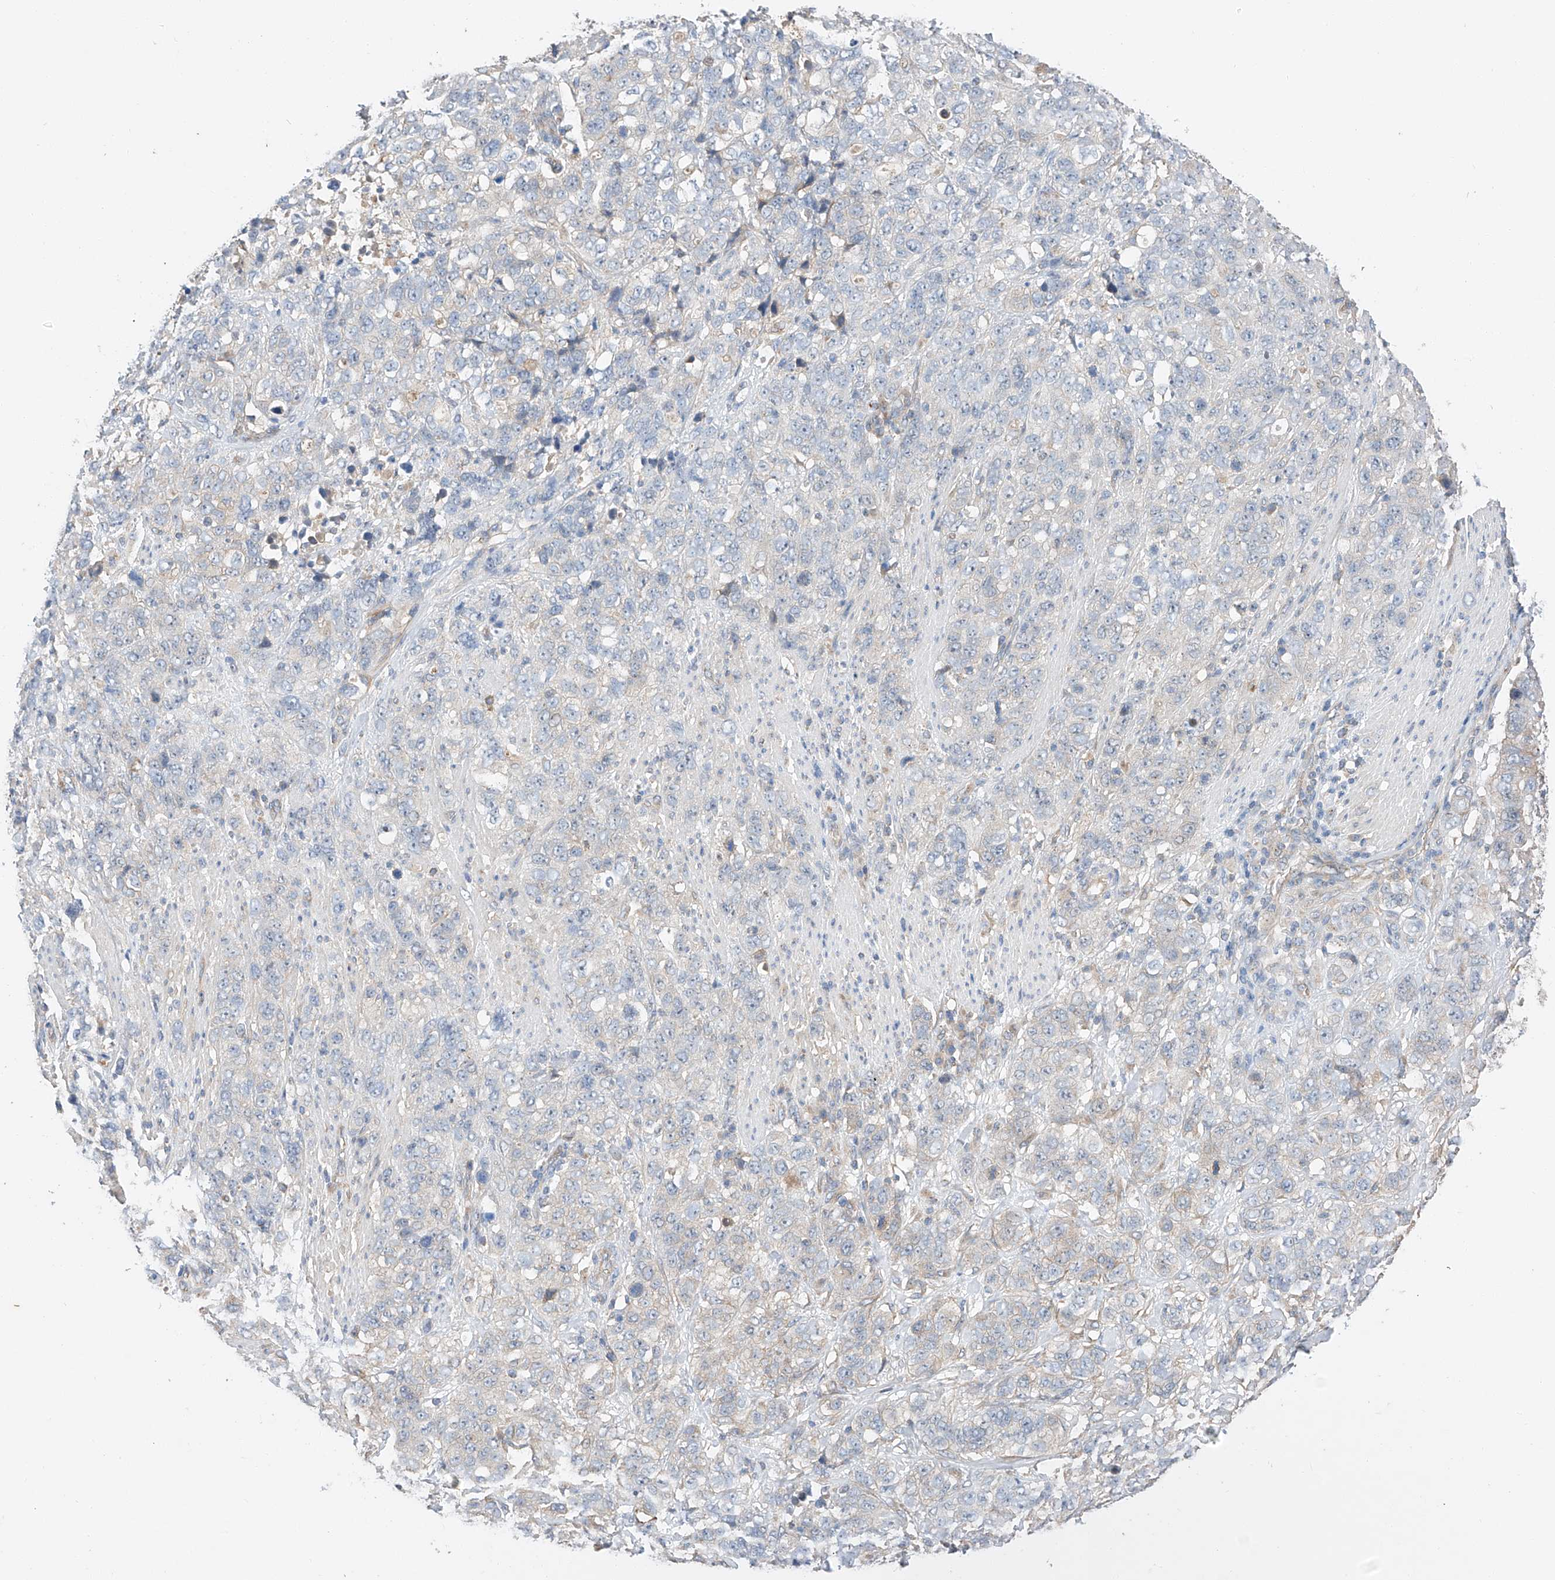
{"staining": {"intensity": "negative", "quantity": "none", "location": "none"}, "tissue": "stomach cancer", "cell_type": "Tumor cells", "image_type": "cancer", "snomed": [{"axis": "morphology", "description": "Adenocarcinoma, NOS"}, {"axis": "topography", "description": "Stomach"}], "caption": "Immunohistochemistry (IHC) image of adenocarcinoma (stomach) stained for a protein (brown), which demonstrates no expression in tumor cells.", "gene": "RUSC1", "patient": {"sex": "male", "age": 48}}